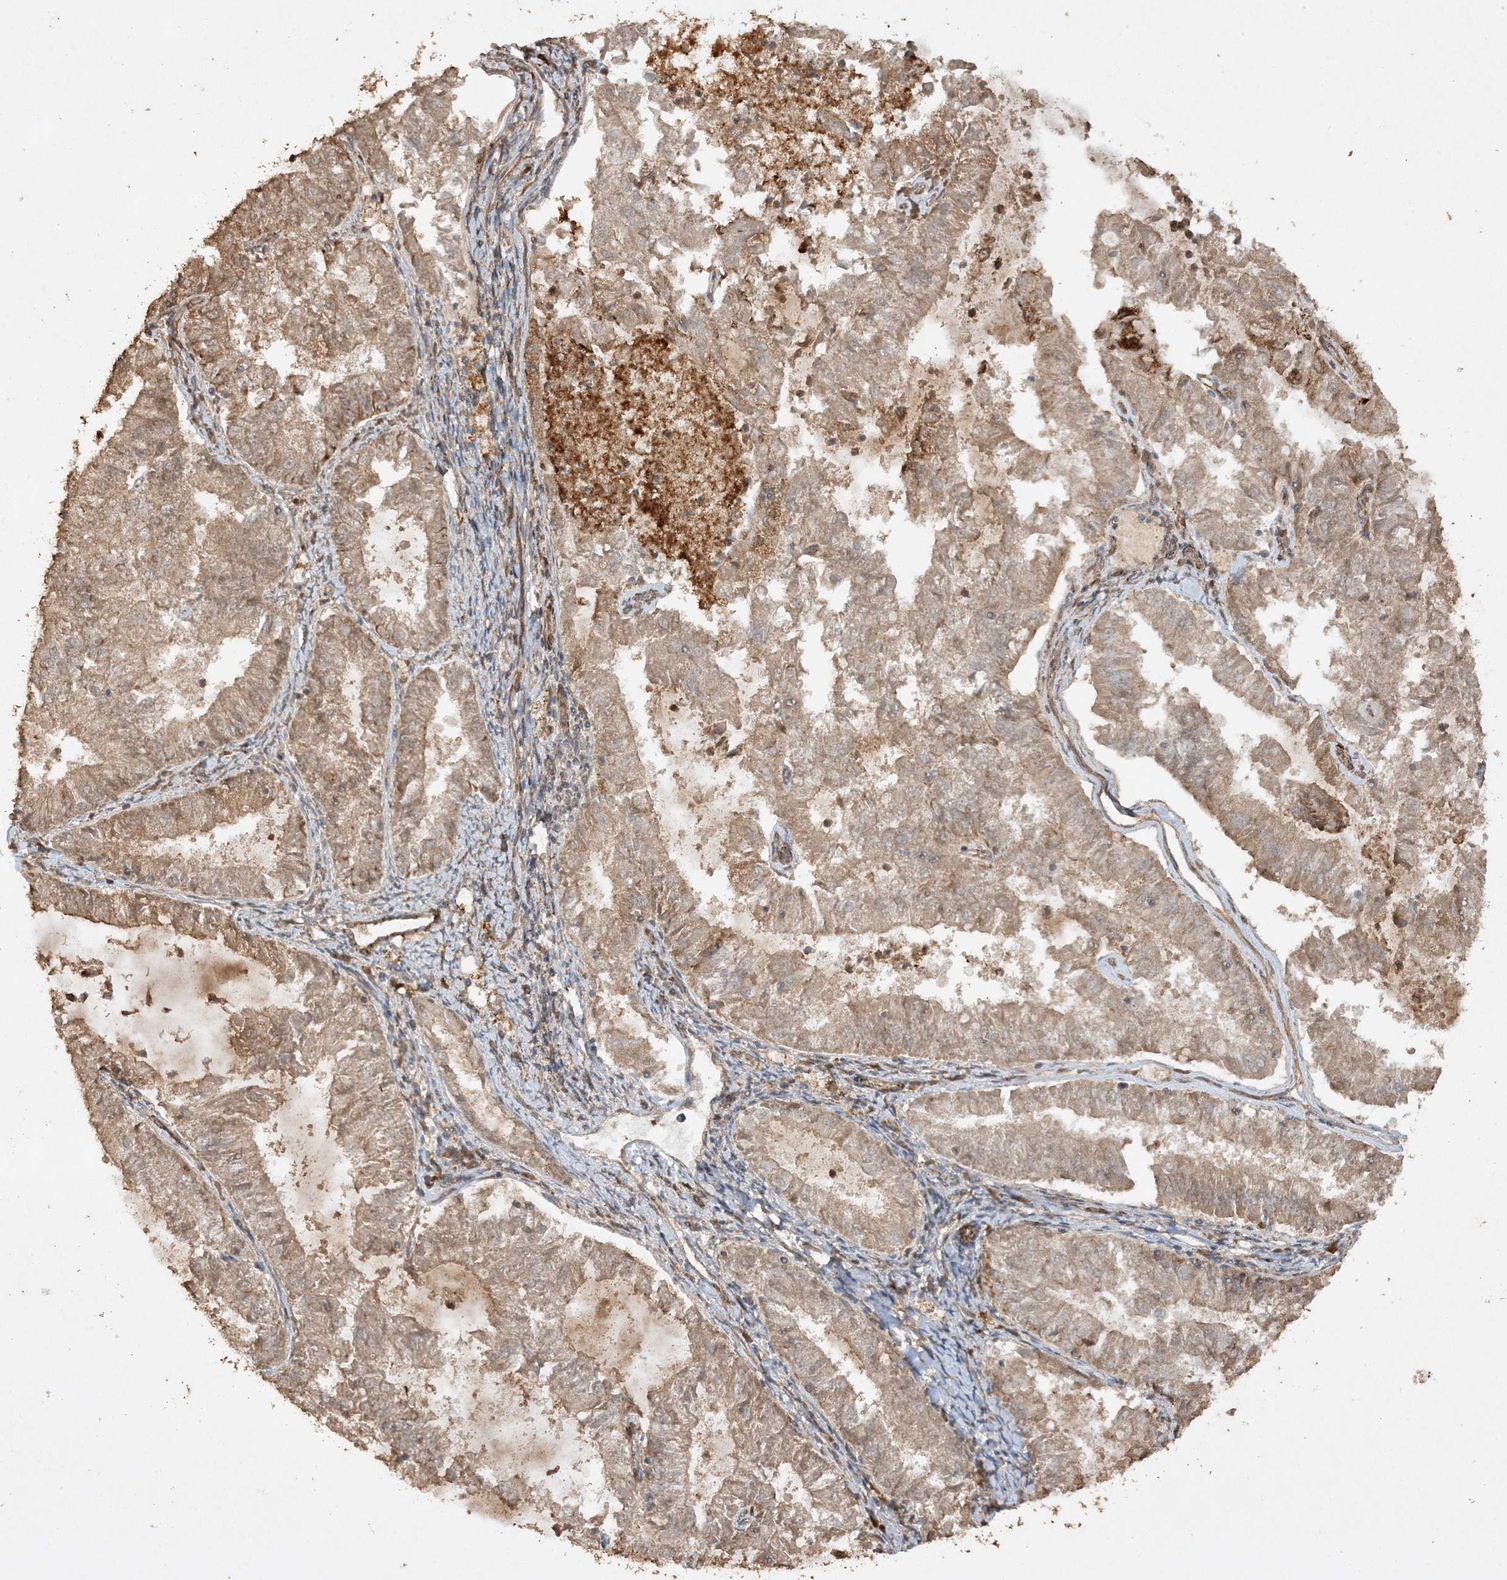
{"staining": {"intensity": "weak", "quantity": ">75%", "location": "cytoplasmic/membranous"}, "tissue": "endometrial cancer", "cell_type": "Tumor cells", "image_type": "cancer", "snomed": [{"axis": "morphology", "description": "Adenocarcinoma, NOS"}, {"axis": "topography", "description": "Endometrium"}], "caption": "This histopathology image displays IHC staining of endometrial cancer (adenocarcinoma), with low weak cytoplasmic/membranous staining in about >75% of tumor cells.", "gene": "AVPI1", "patient": {"sex": "female", "age": 57}}